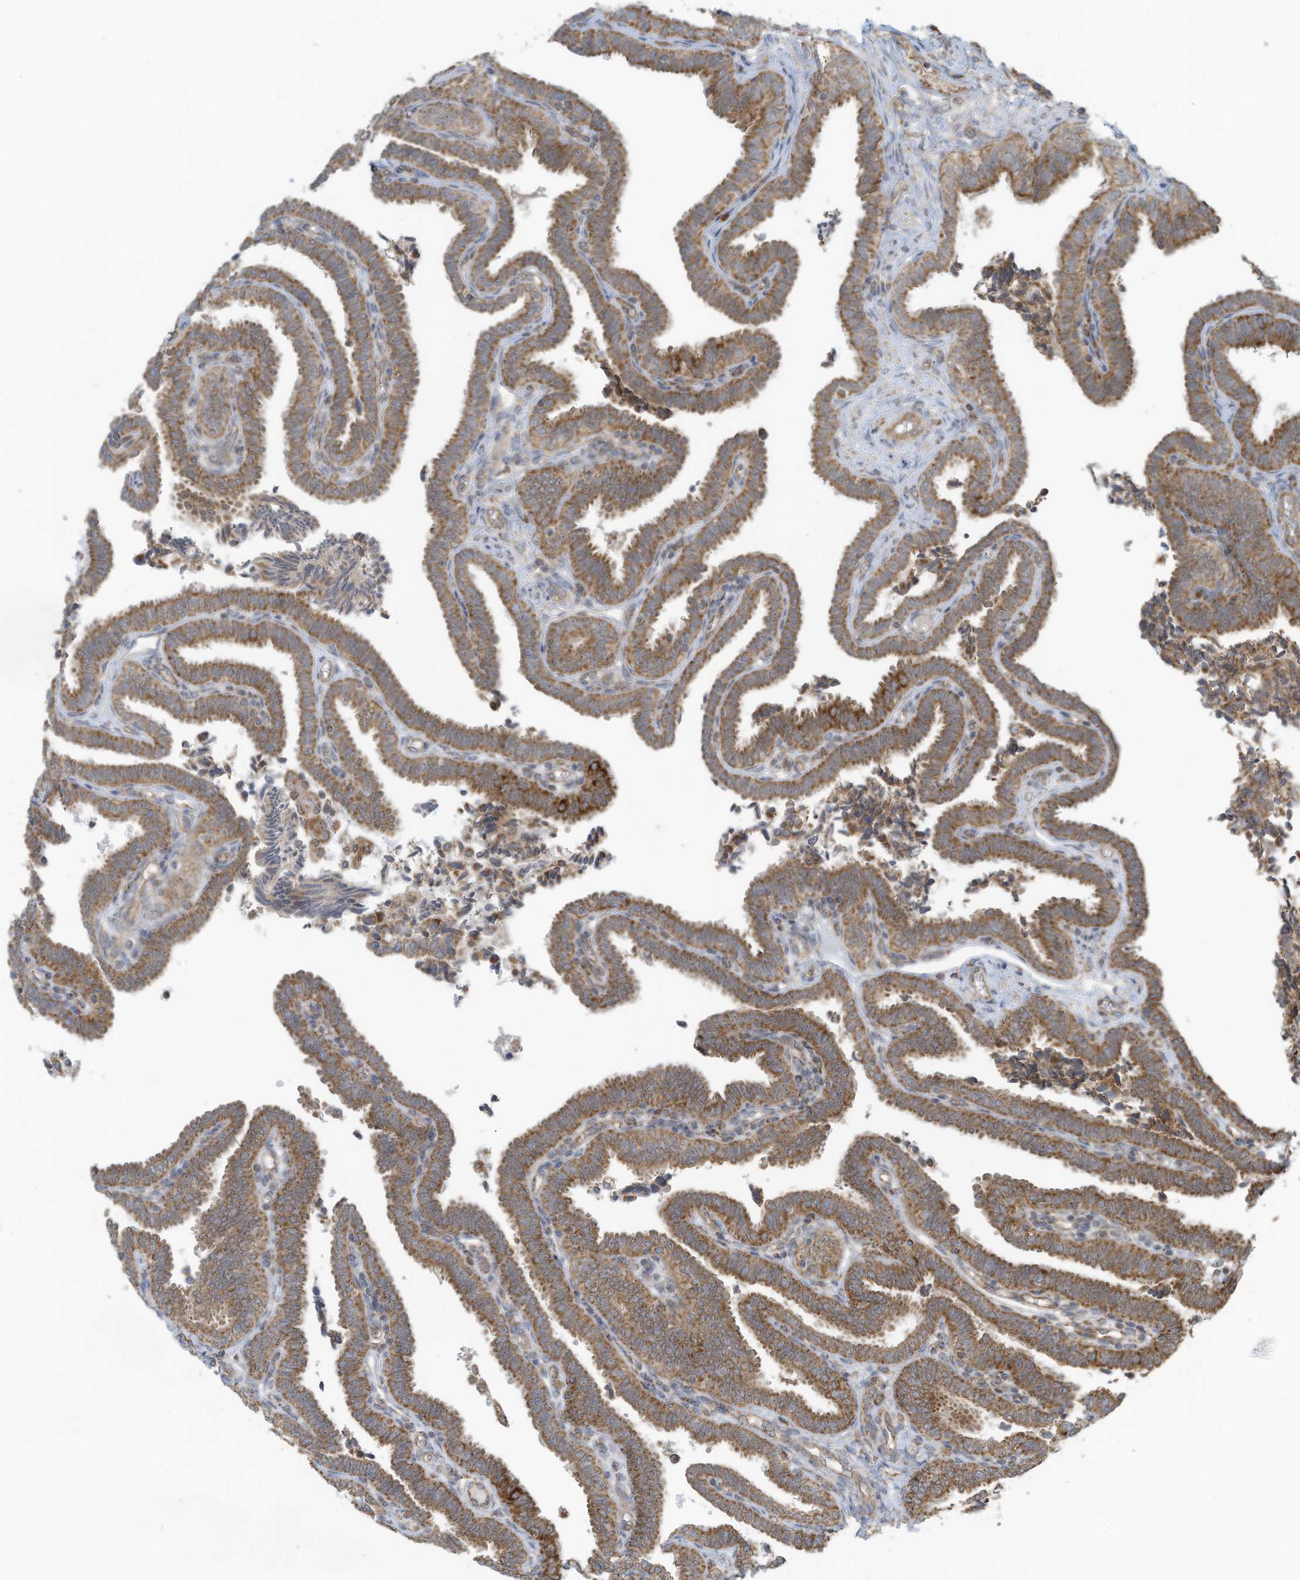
{"staining": {"intensity": "moderate", "quantity": ">75%", "location": "cytoplasmic/membranous"}, "tissue": "fallopian tube", "cell_type": "Glandular cells", "image_type": "normal", "snomed": [{"axis": "morphology", "description": "Normal tissue, NOS"}, {"axis": "topography", "description": "Fallopian tube"}], "caption": "The histopathology image demonstrates a brown stain indicating the presence of a protein in the cytoplasmic/membranous of glandular cells in fallopian tube.", "gene": "METTL6", "patient": {"sex": "female", "age": 39}}